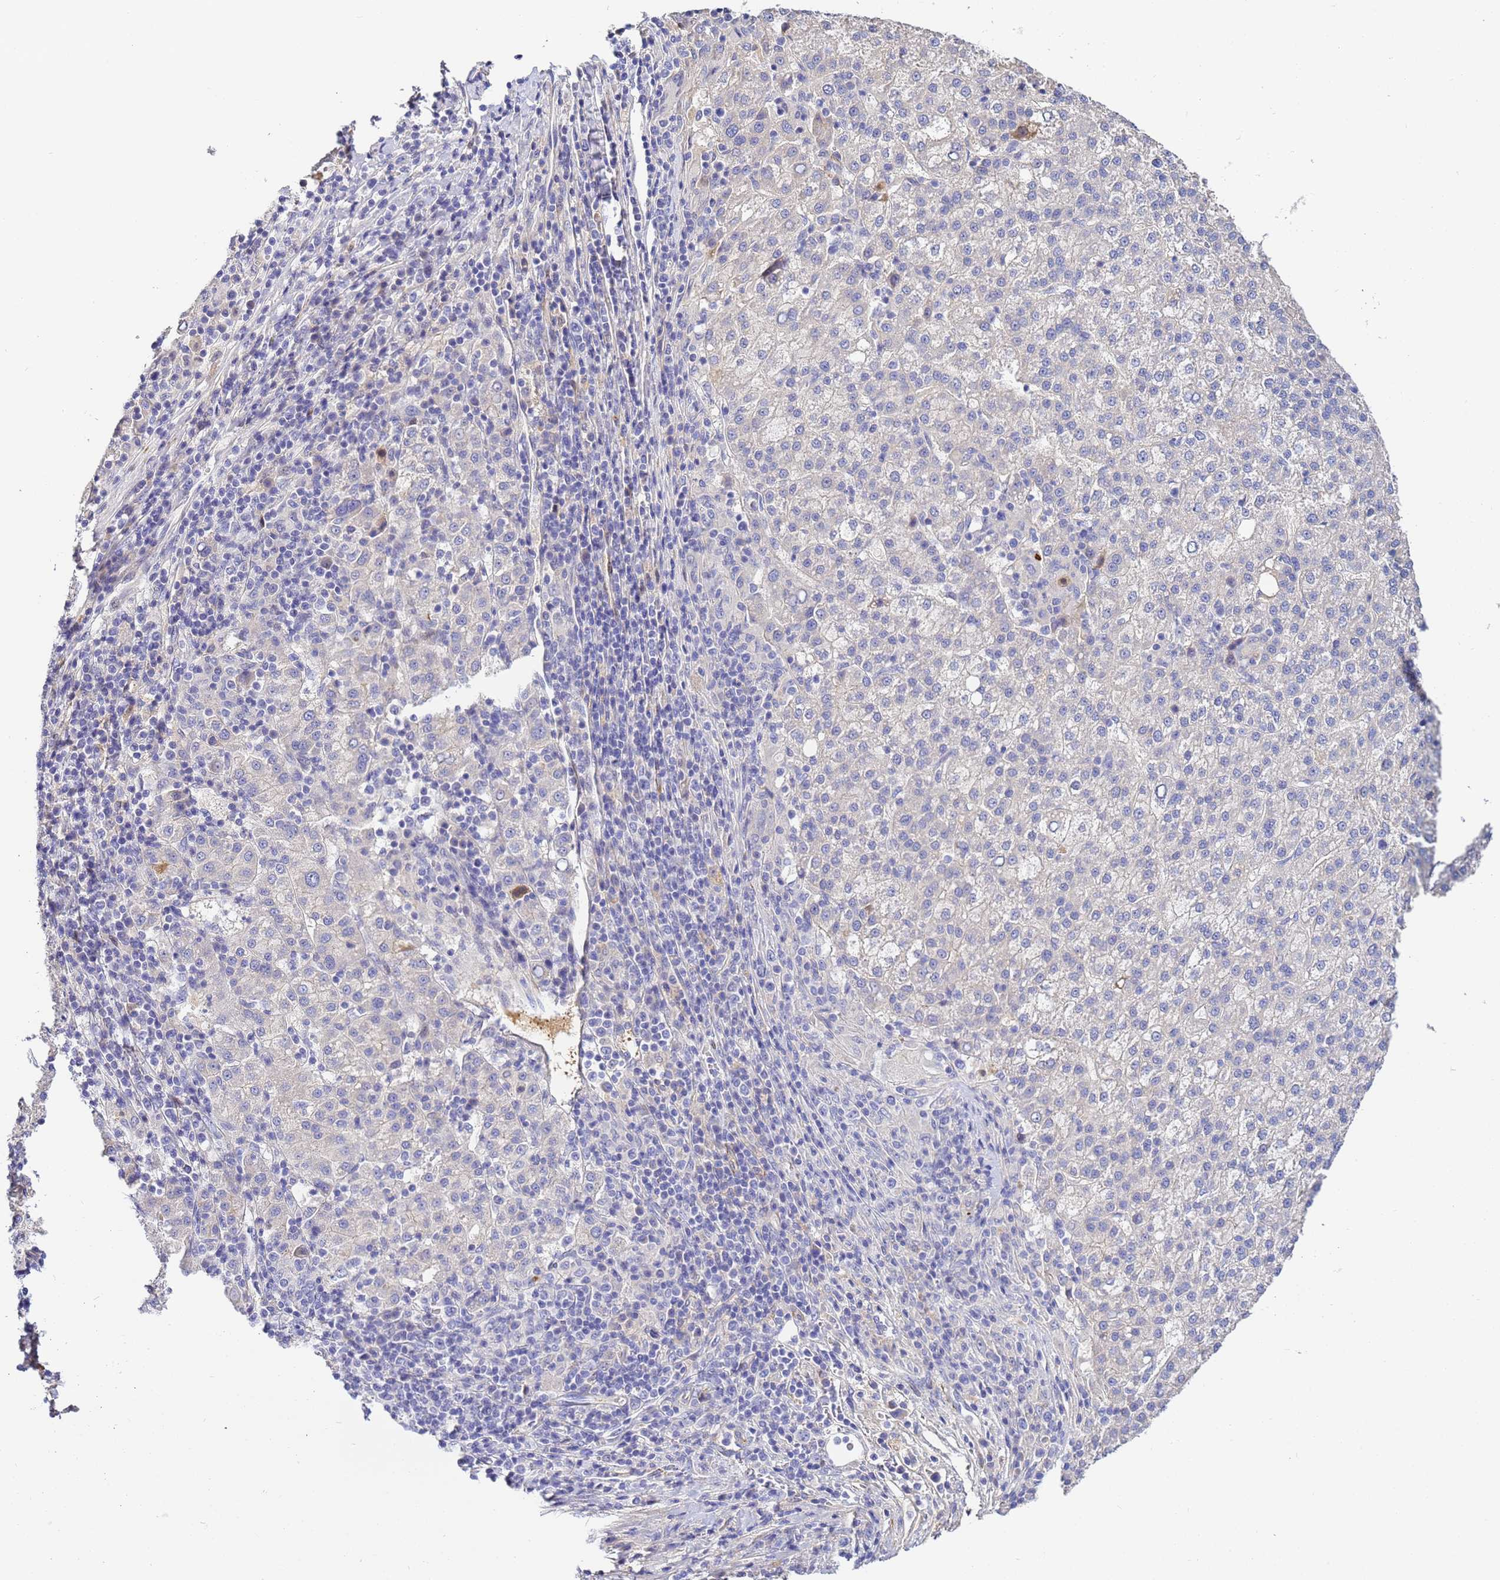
{"staining": {"intensity": "negative", "quantity": "none", "location": "none"}, "tissue": "liver cancer", "cell_type": "Tumor cells", "image_type": "cancer", "snomed": [{"axis": "morphology", "description": "Carcinoma, Hepatocellular, NOS"}, {"axis": "topography", "description": "Liver"}], "caption": "The micrograph demonstrates no staining of tumor cells in liver hepatocellular carcinoma.", "gene": "CFH", "patient": {"sex": "female", "age": 58}}